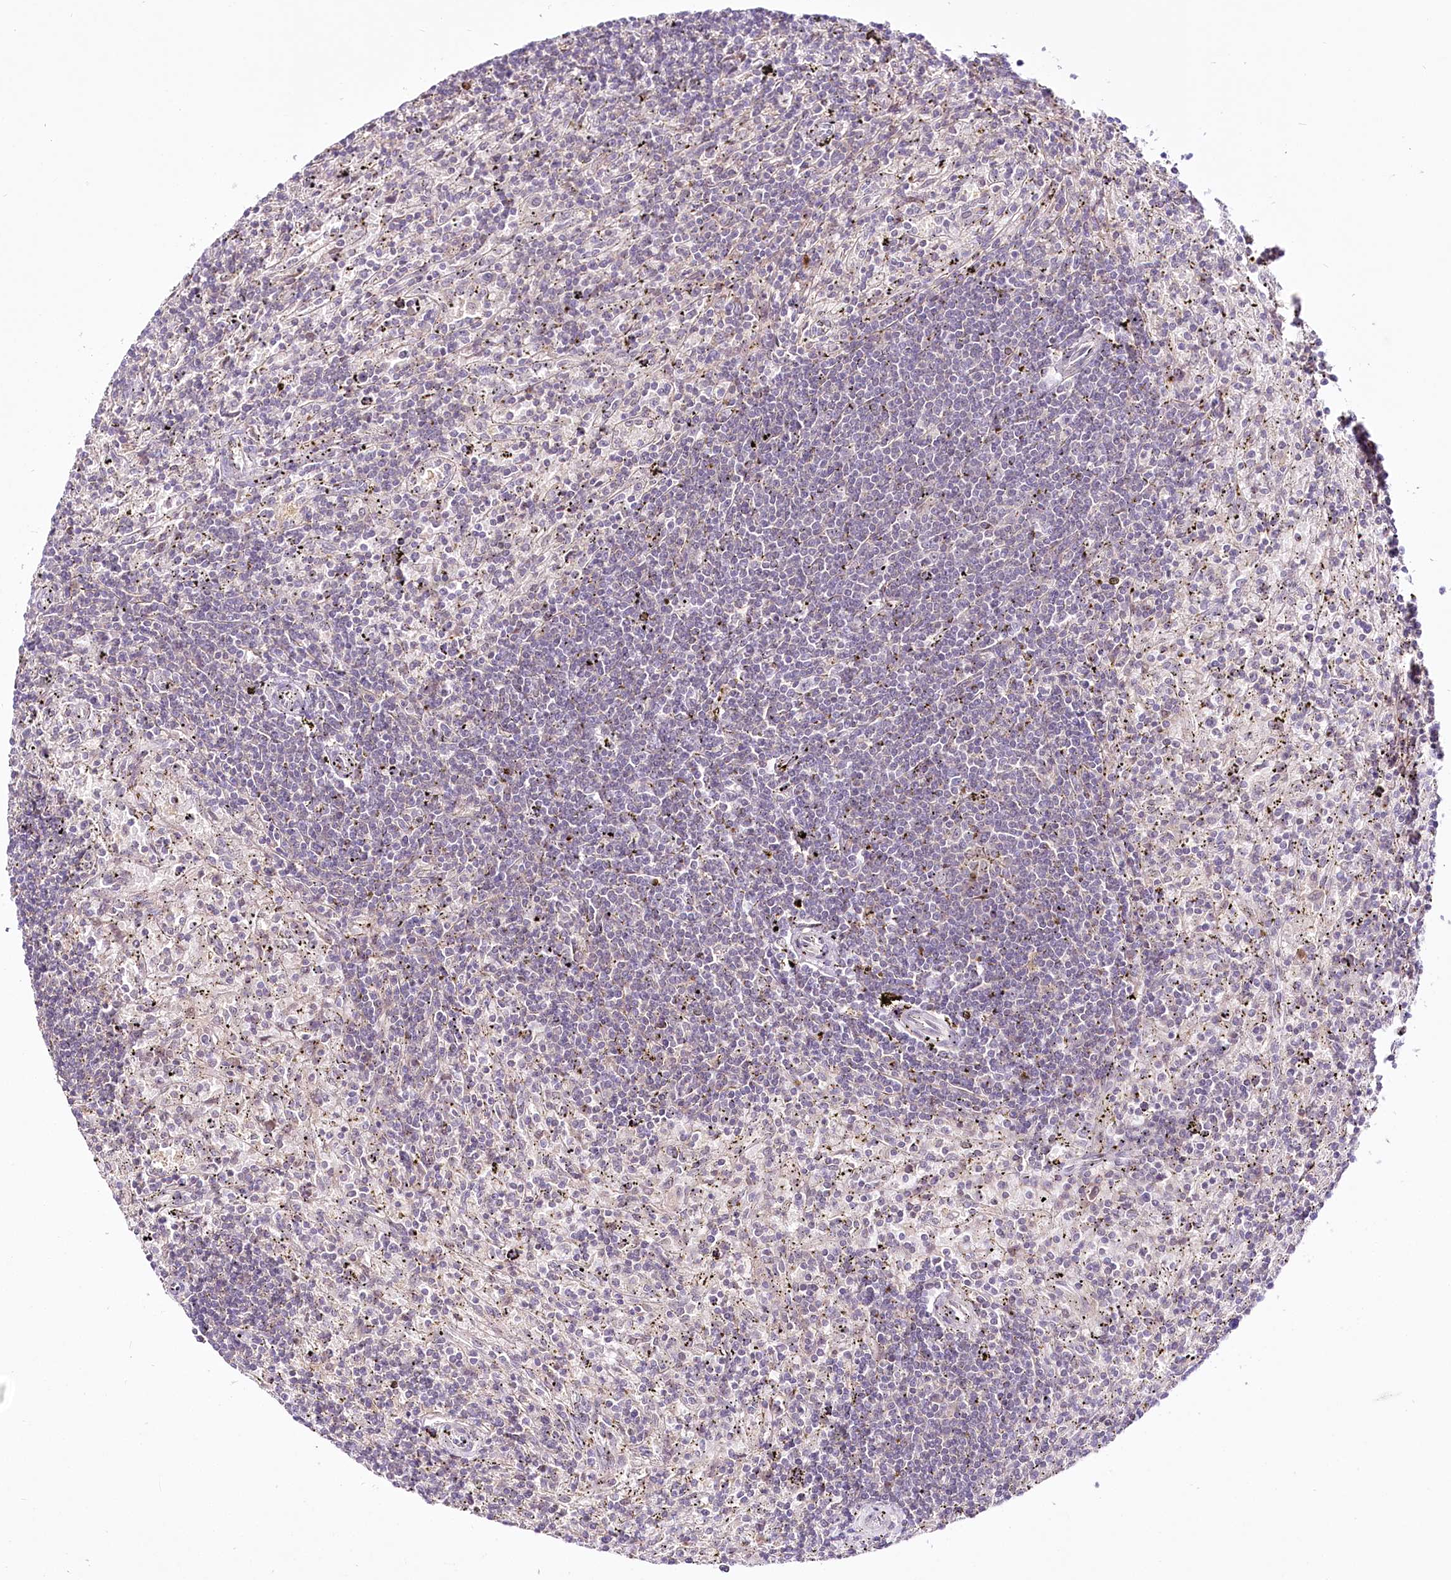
{"staining": {"intensity": "negative", "quantity": "none", "location": "none"}, "tissue": "lymphoma", "cell_type": "Tumor cells", "image_type": "cancer", "snomed": [{"axis": "morphology", "description": "Malignant lymphoma, non-Hodgkin's type, Low grade"}, {"axis": "topography", "description": "Spleen"}], "caption": "Immunohistochemical staining of human malignant lymphoma, non-Hodgkin's type (low-grade) displays no significant expression in tumor cells. (DAB immunohistochemistry, high magnification).", "gene": "VWA5A", "patient": {"sex": "male", "age": 76}}